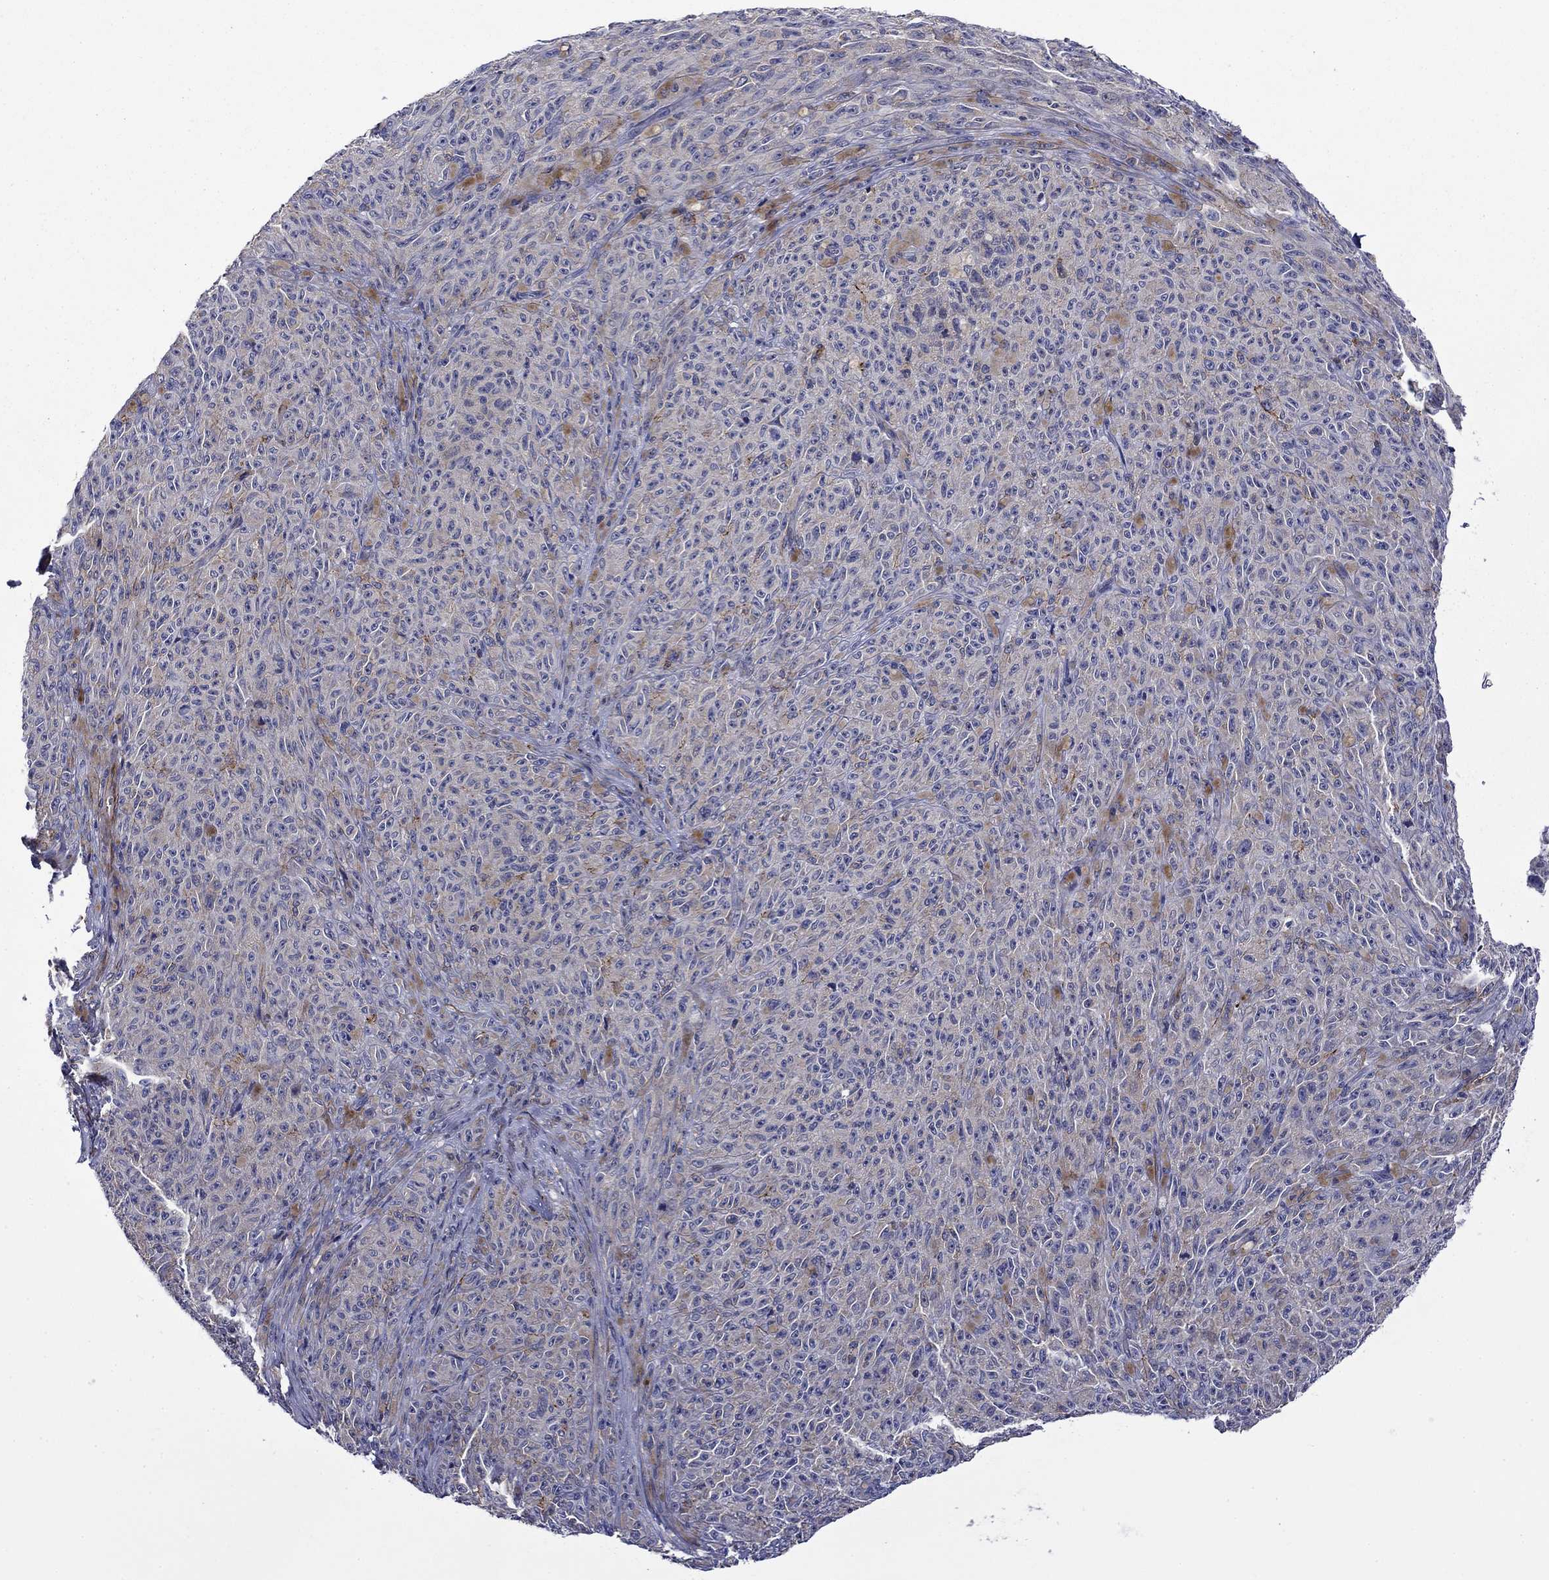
{"staining": {"intensity": "moderate", "quantity": "<25%", "location": "cytoplasmic/membranous"}, "tissue": "melanoma", "cell_type": "Tumor cells", "image_type": "cancer", "snomed": [{"axis": "morphology", "description": "Malignant melanoma, NOS"}, {"axis": "topography", "description": "Skin"}], "caption": "Melanoma tissue exhibits moderate cytoplasmic/membranous staining in about <25% of tumor cells The staining was performed using DAB, with brown indicating positive protein expression. Nuclei are stained blue with hematoxylin.", "gene": "LMO7", "patient": {"sex": "female", "age": 82}}